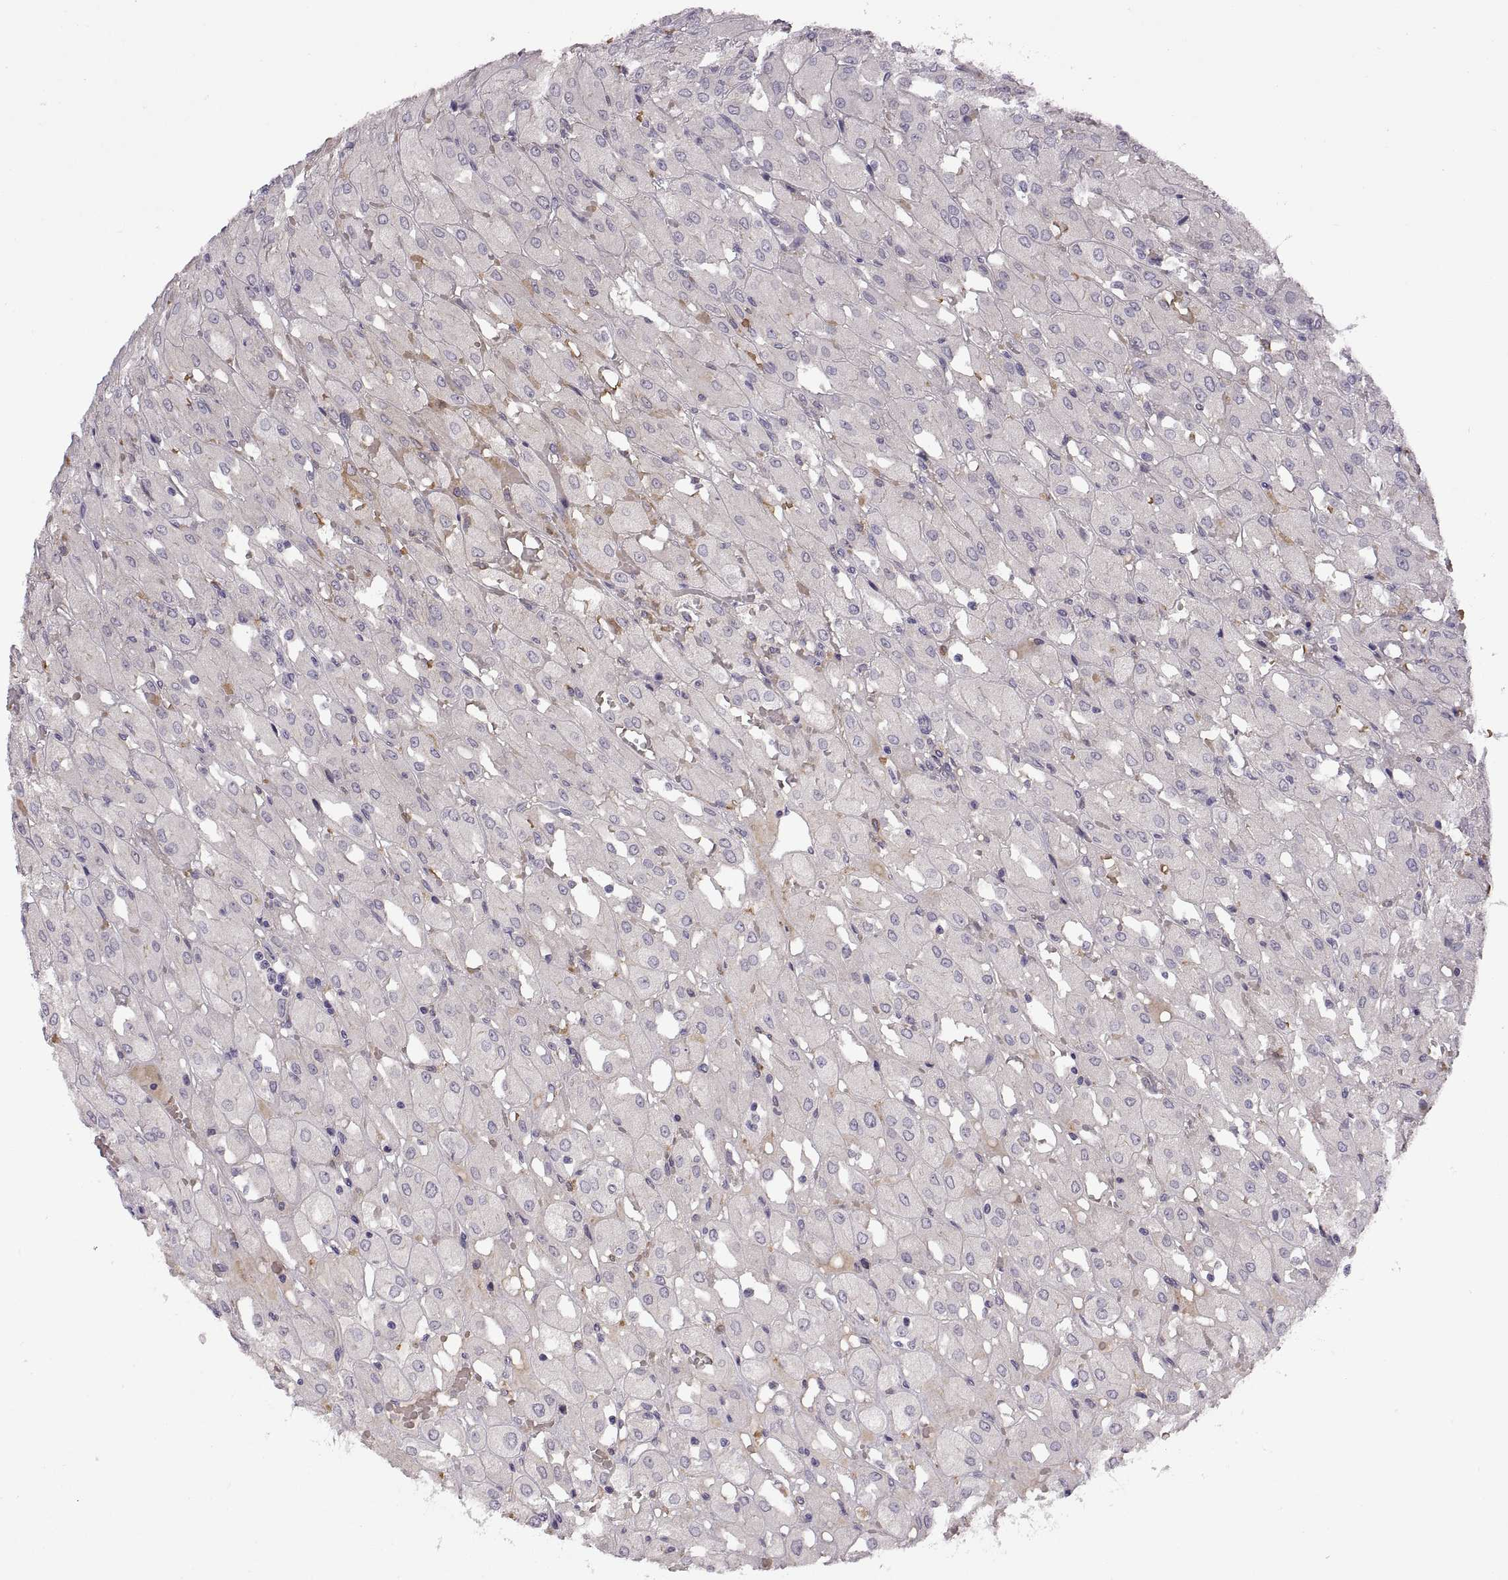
{"staining": {"intensity": "negative", "quantity": "none", "location": "none"}, "tissue": "renal cancer", "cell_type": "Tumor cells", "image_type": "cancer", "snomed": [{"axis": "morphology", "description": "Adenocarcinoma, NOS"}, {"axis": "topography", "description": "Kidney"}], "caption": "The micrograph shows no significant staining in tumor cells of renal adenocarcinoma.", "gene": "MEIOC", "patient": {"sex": "male", "age": 72}}